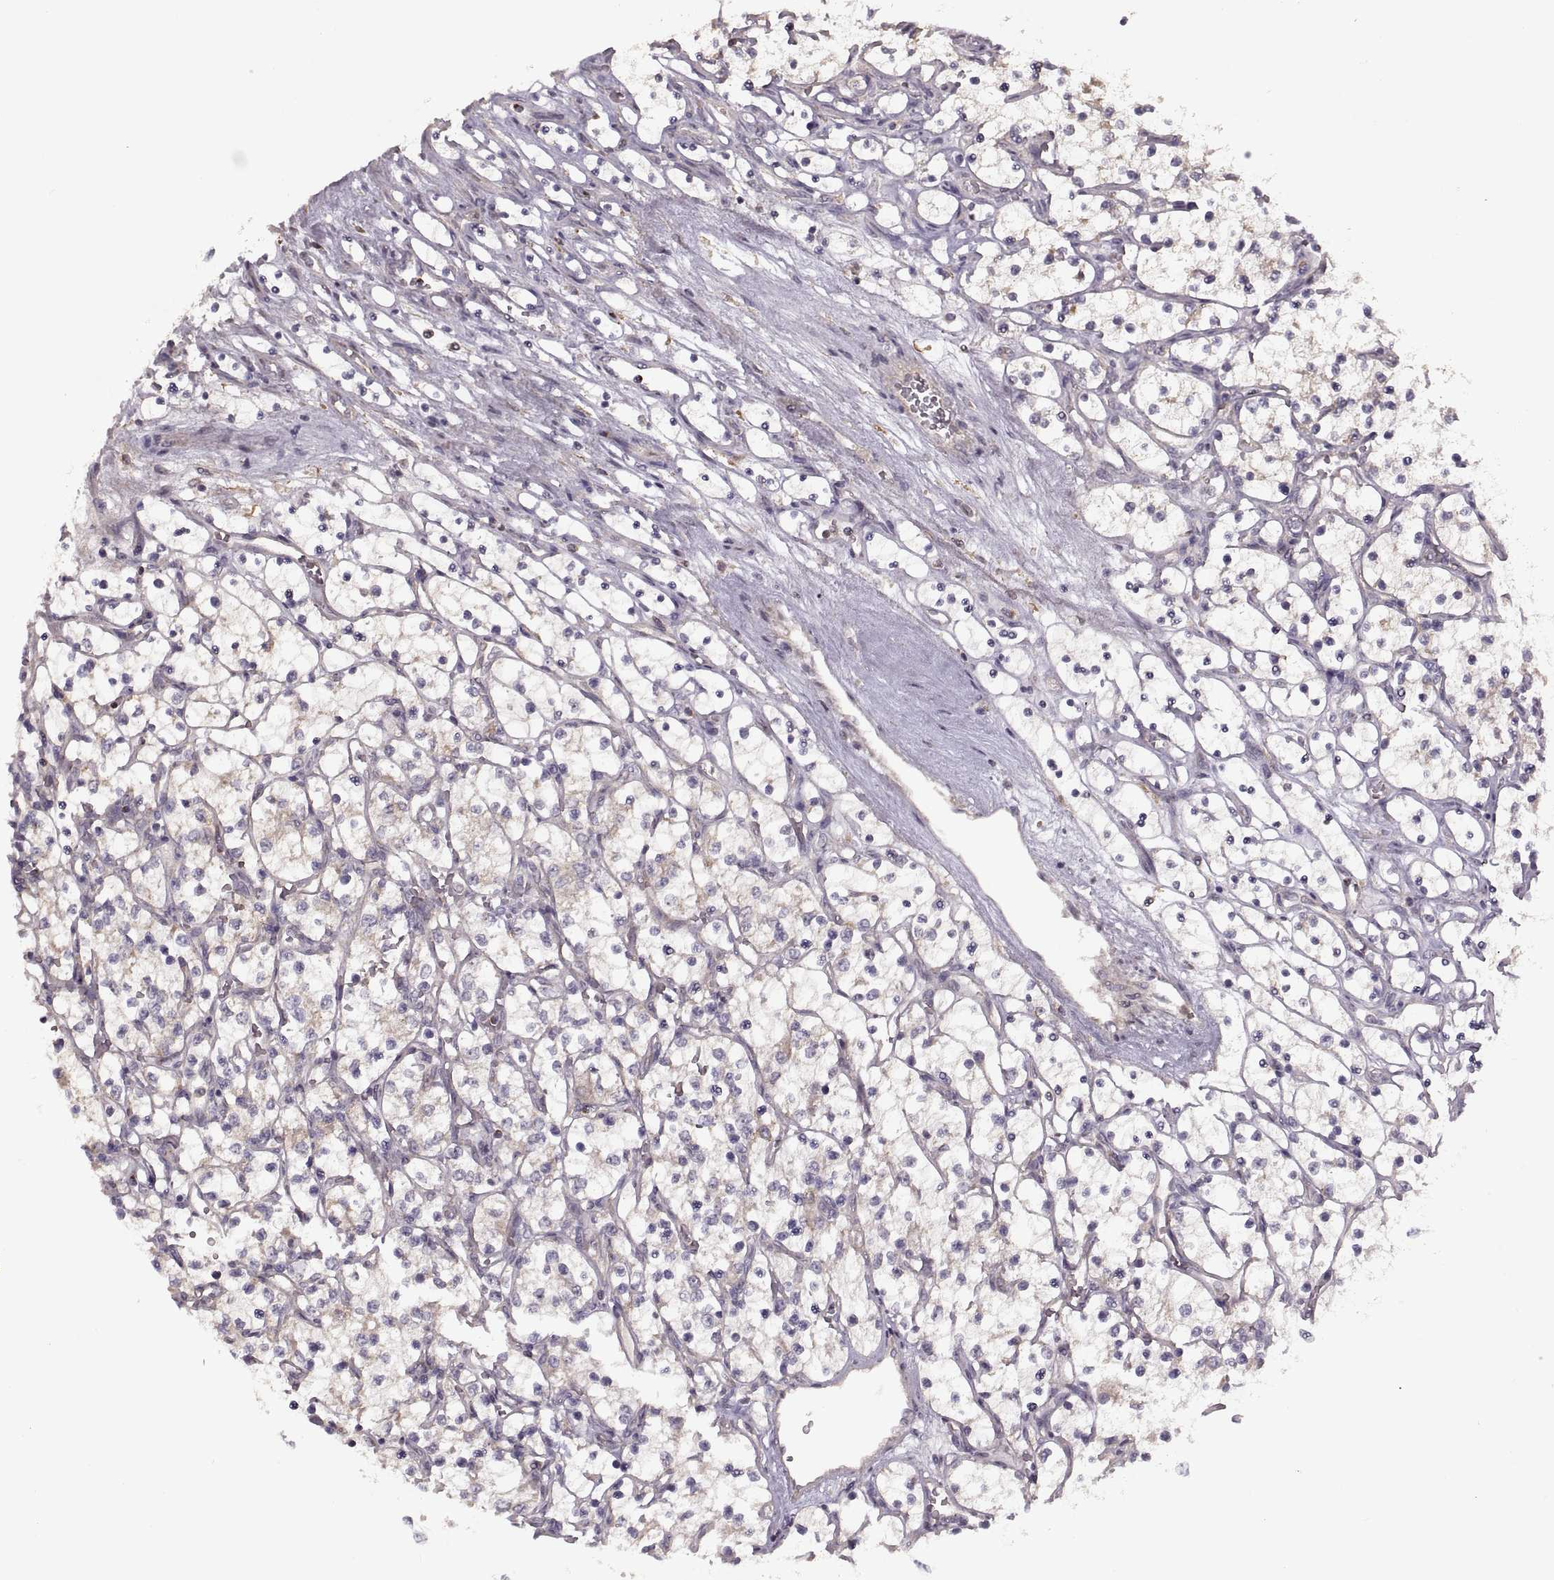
{"staining": {"intensity": "weak", "quantity": ">75%", "location": "cytoplasmic/membranous"}, "tissue": "renal cancer", "cell_type": "Tumor cells", "image_type": "cancer", "snomed": [{"axis": "morphology", "description": "Adenocarcinoma, NOS"}, {"axis": "topography", "description": "Kidney"}], "caption": "Brown immunohistochemical staining in human renal cancer (adenocarcinoma) shows weak cytoplasmic/membranous staining in approximately >75% of tumor cells.", "gene": "PIERCE1", "patient": {"sex": "female", "age": 69}}